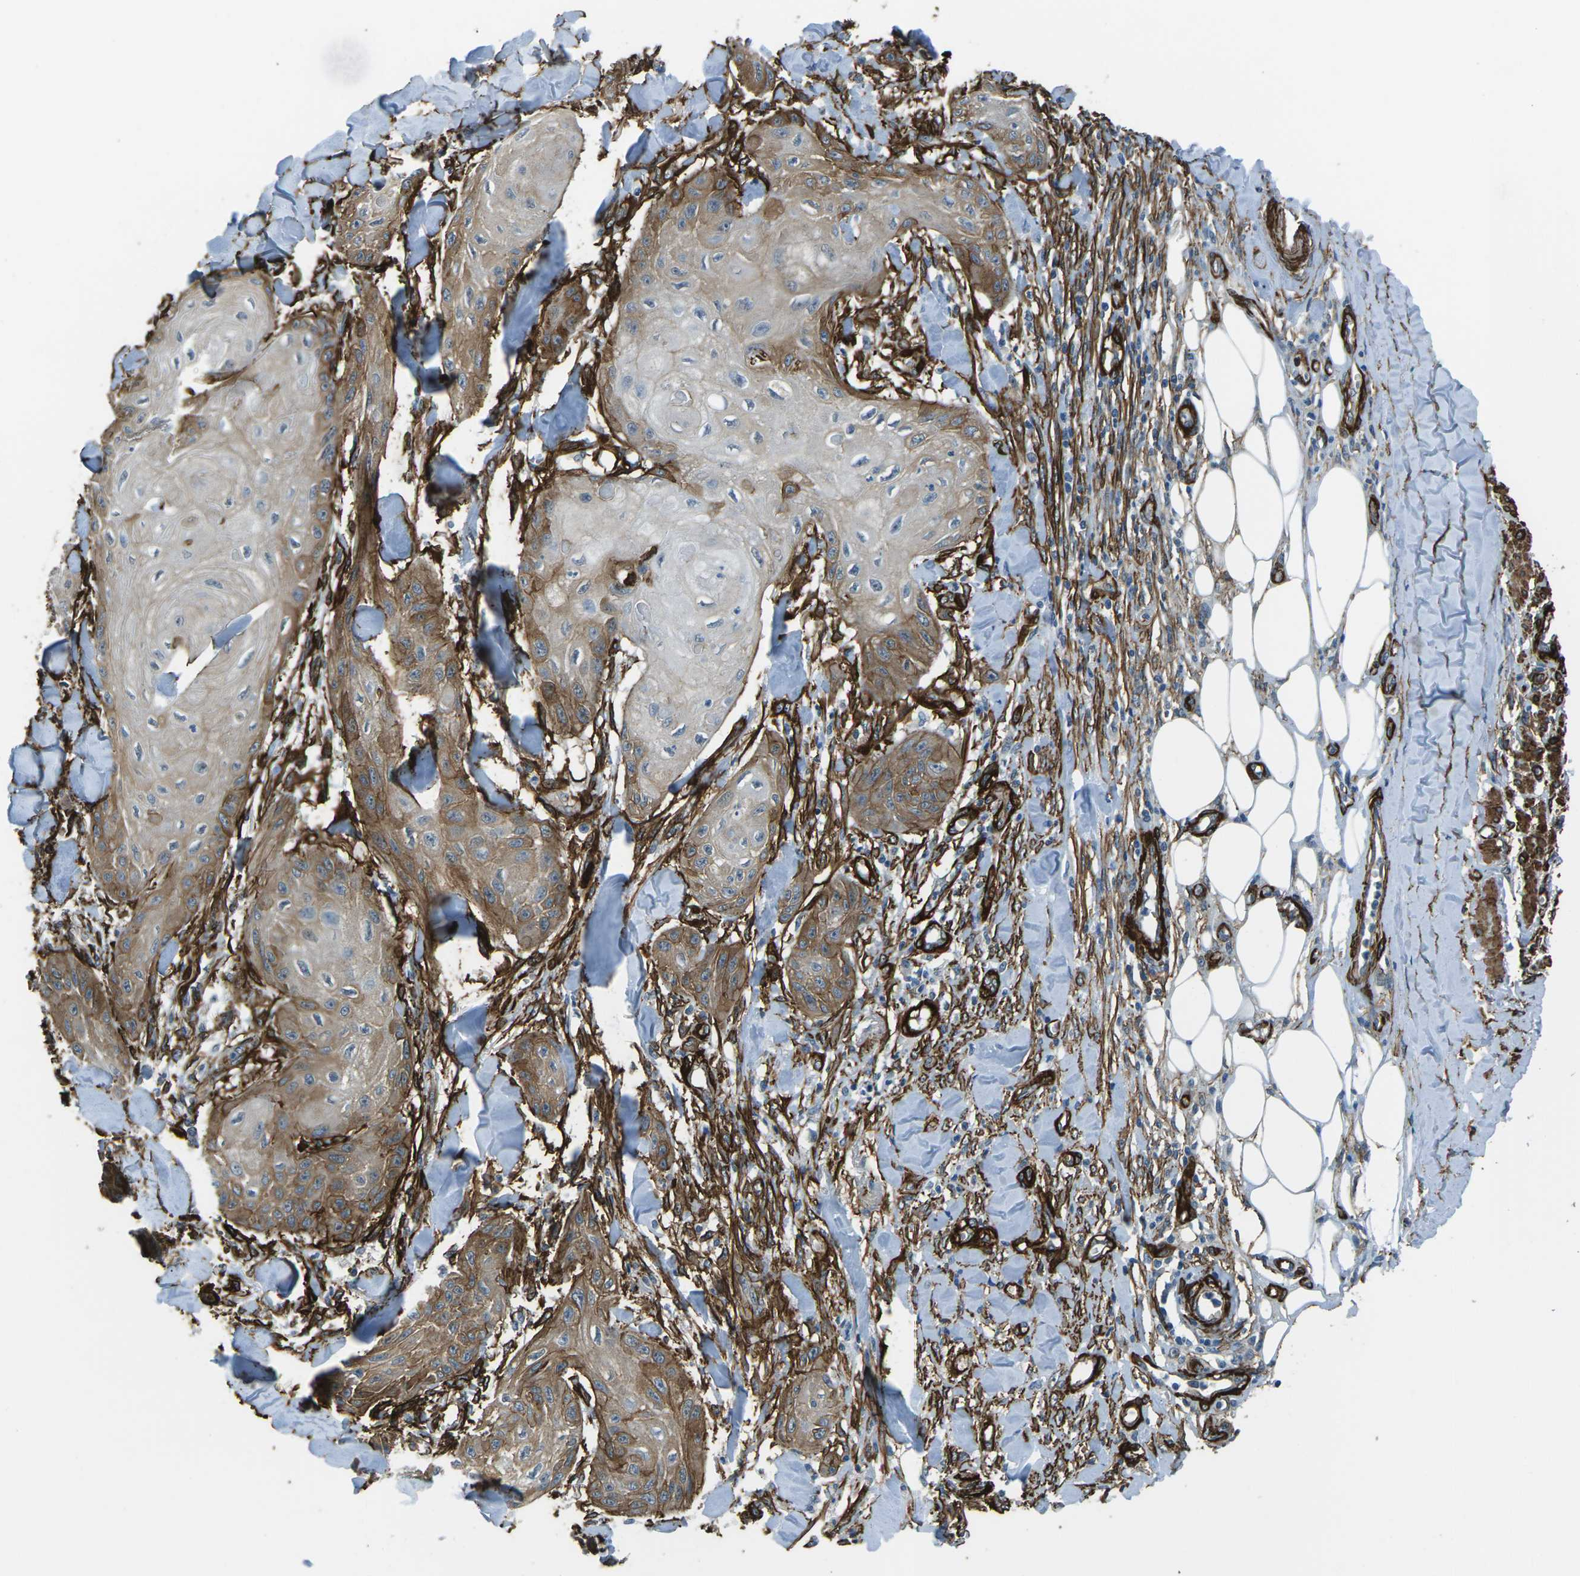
{"staining": {"intensity": "moderate", "quantity": "25%-75%", "location": "cytoplasmic/membranous"}, "tissue": "skin cancer", "cell_type": "Tumor cells", "image_type": "cancer", "snomed": [{"axis": "morphology", "description": "Squamous cell carcinoma, NOS"}, {"axis": "topography", "description": "Skin"}], "caption": "Tumor cells show medium levels of moderate cytoplasmic/membranous positivity in about 25%-75% of cells in human skin cancer.", "gene": "GRAMD1C", "patient": {"sex": "male", "age": 74}}